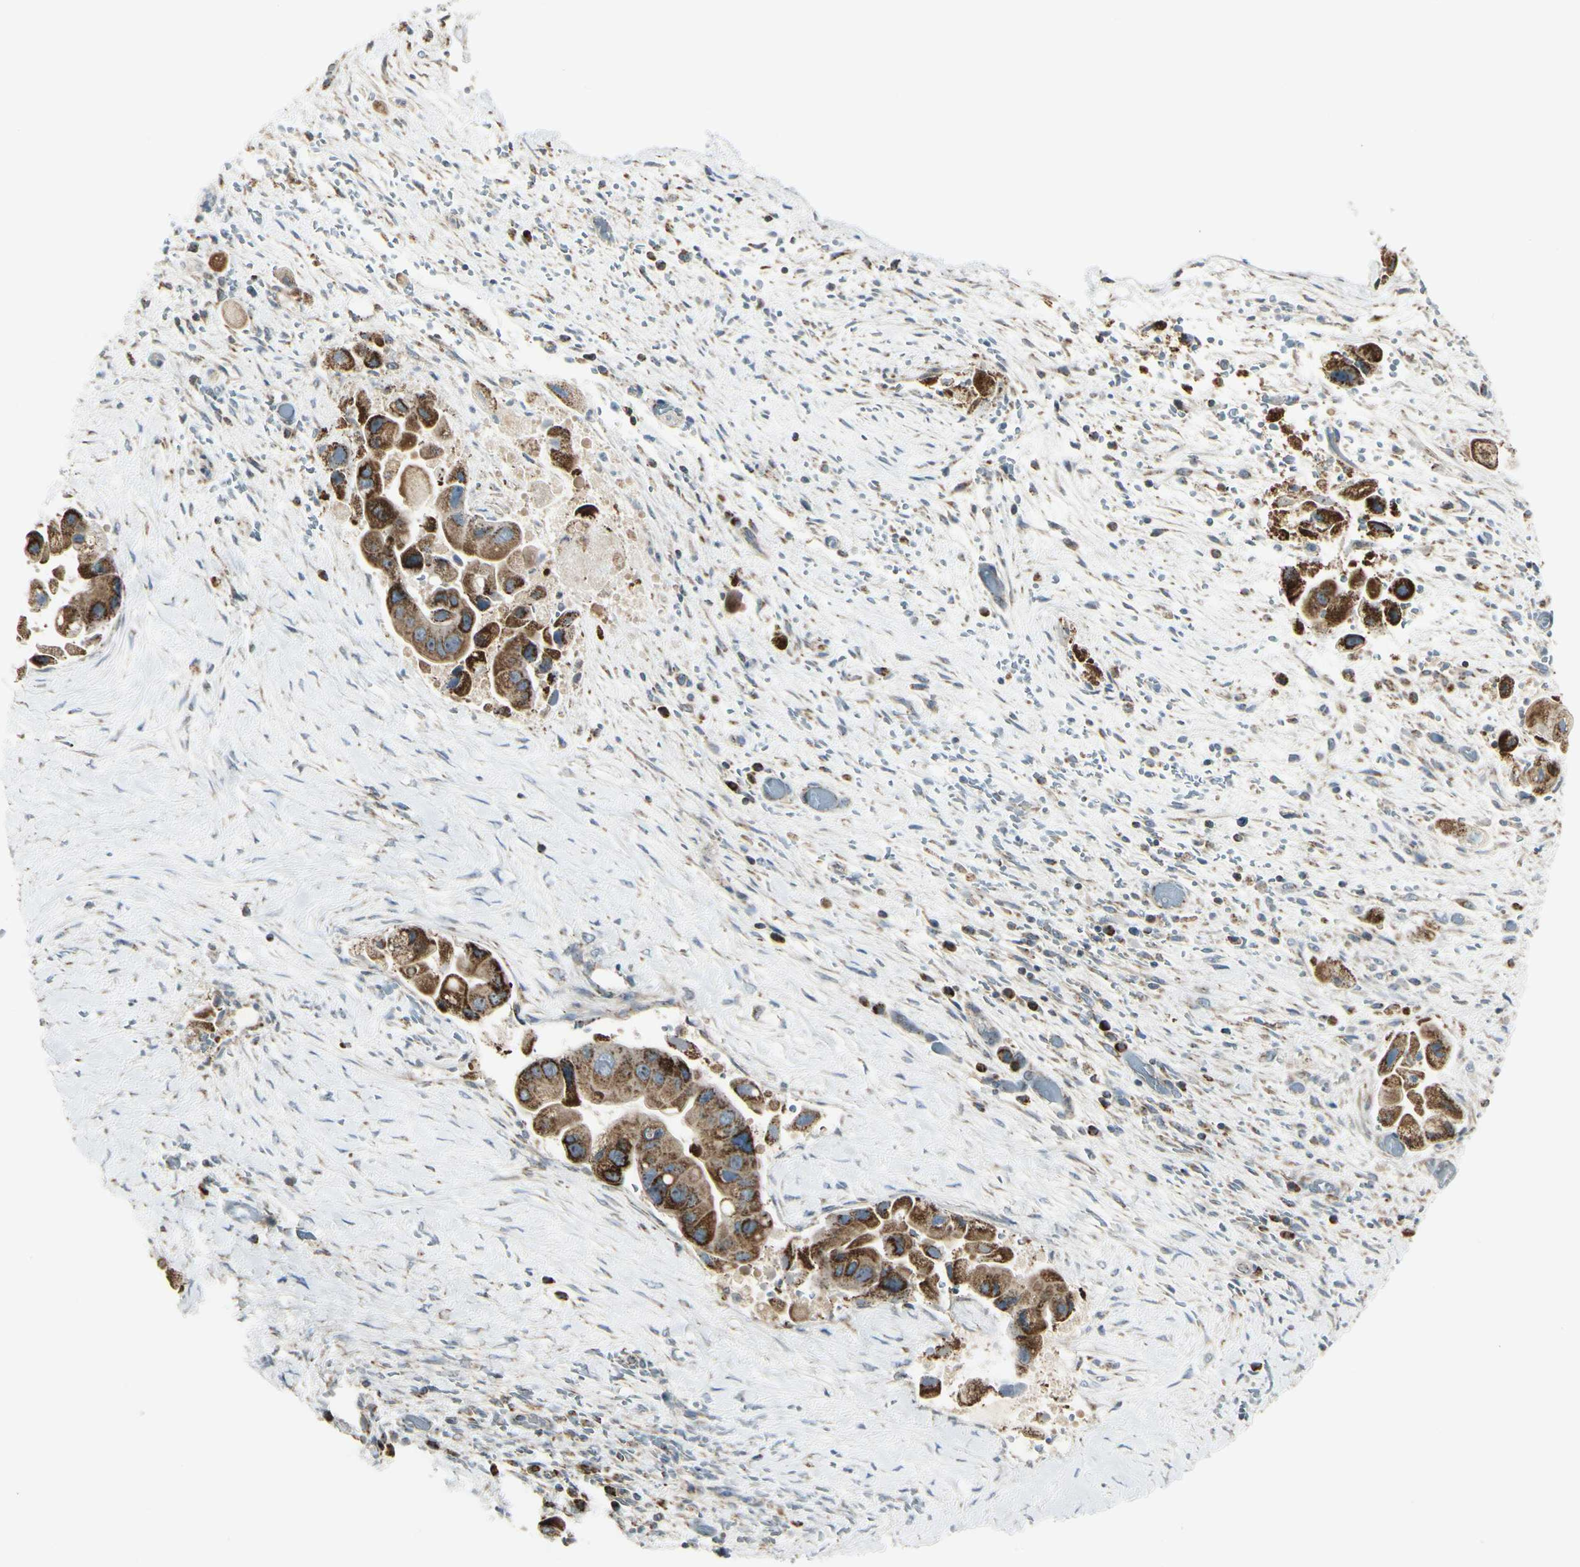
{"staining": {"intensity": "strong", "quantity": ">75%", "location": "cytoplasmic/membranous"}, "tissue": "liver cancer", "cell_type": "Tumor cells", "image_type": "cancer", "snomed": [{"axis": "morphology", "description": "Normal tissue, NOS"}, {"axis": "morphology", "description": "Cholangiocarcinoma"}, {"axis": "topography", "description": "Liver"}, {"axis": "topography", "description": "Peripheral nerve tissue"}], "caption": "An IHC histopathology image of tumor tissue is shown. Protein staining in brown highlights strong cytoplasmic/membranous positivity in liver cancer (cholangiocarcinoma) within tumor cells.", "gene": "ANKS6", "patient": {"sex": "male", "age": 50}}